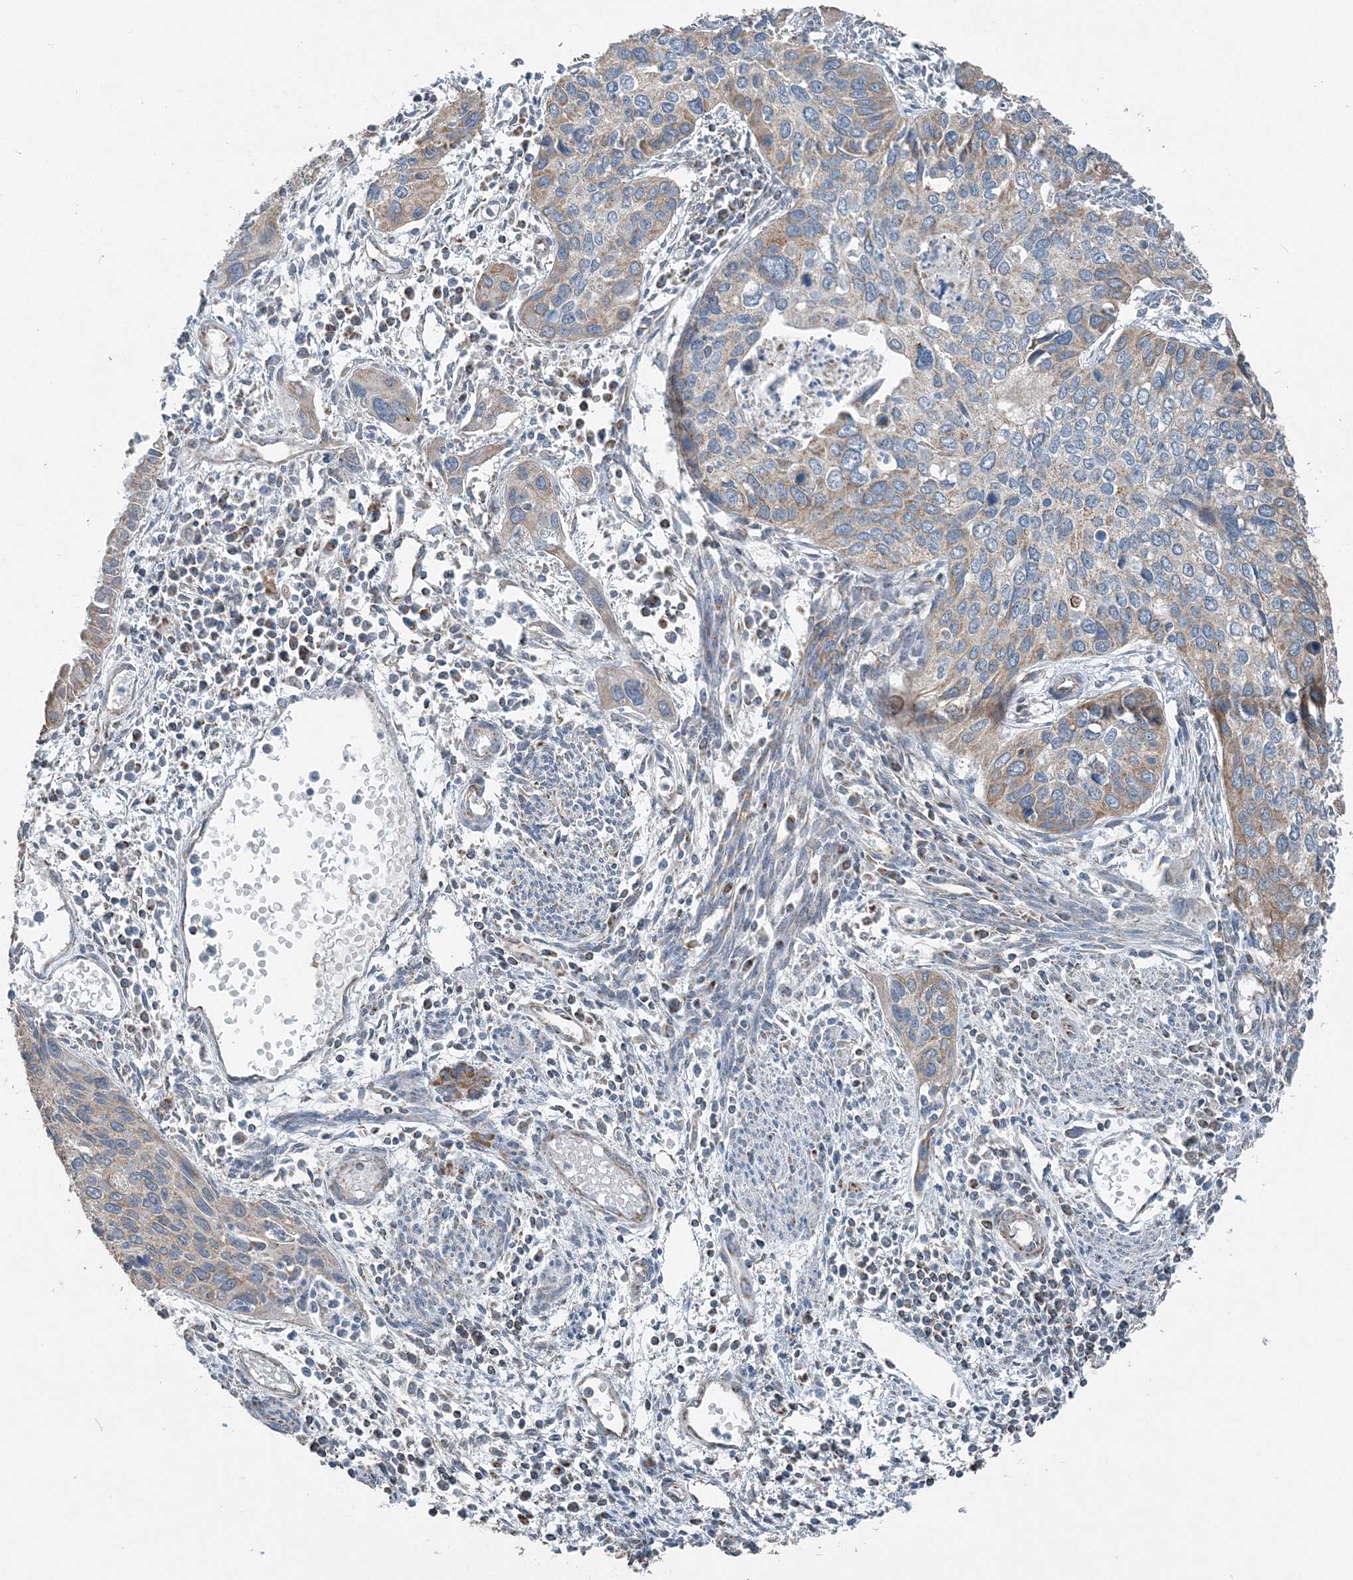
{"staining": {"intensity": "moderate", "quantity": ">75%", "location": "cytoplasmic/membranous"}, "tissue": "cervical cancer", "cell_type": "Tumor cells", "image_type": "cancer", "snomed": [{"axis": "morphology", "description": "Squamous cell carcinoma, NOS"}, {"axis": "topography", "description": "Cervix"}], "caption": "Brown immunohistochemical staining in human cervical squamous cell carcinoma displays moderate cytoplasmic/membranous expression in about >75% of tumor cells. (DAB (3,3'-diaminobenzidine) IHC, brown staining for protein, blue staining for nuclei).", "gene": "SUCLG1", "patient": {"sex": "female", "age": 55}}